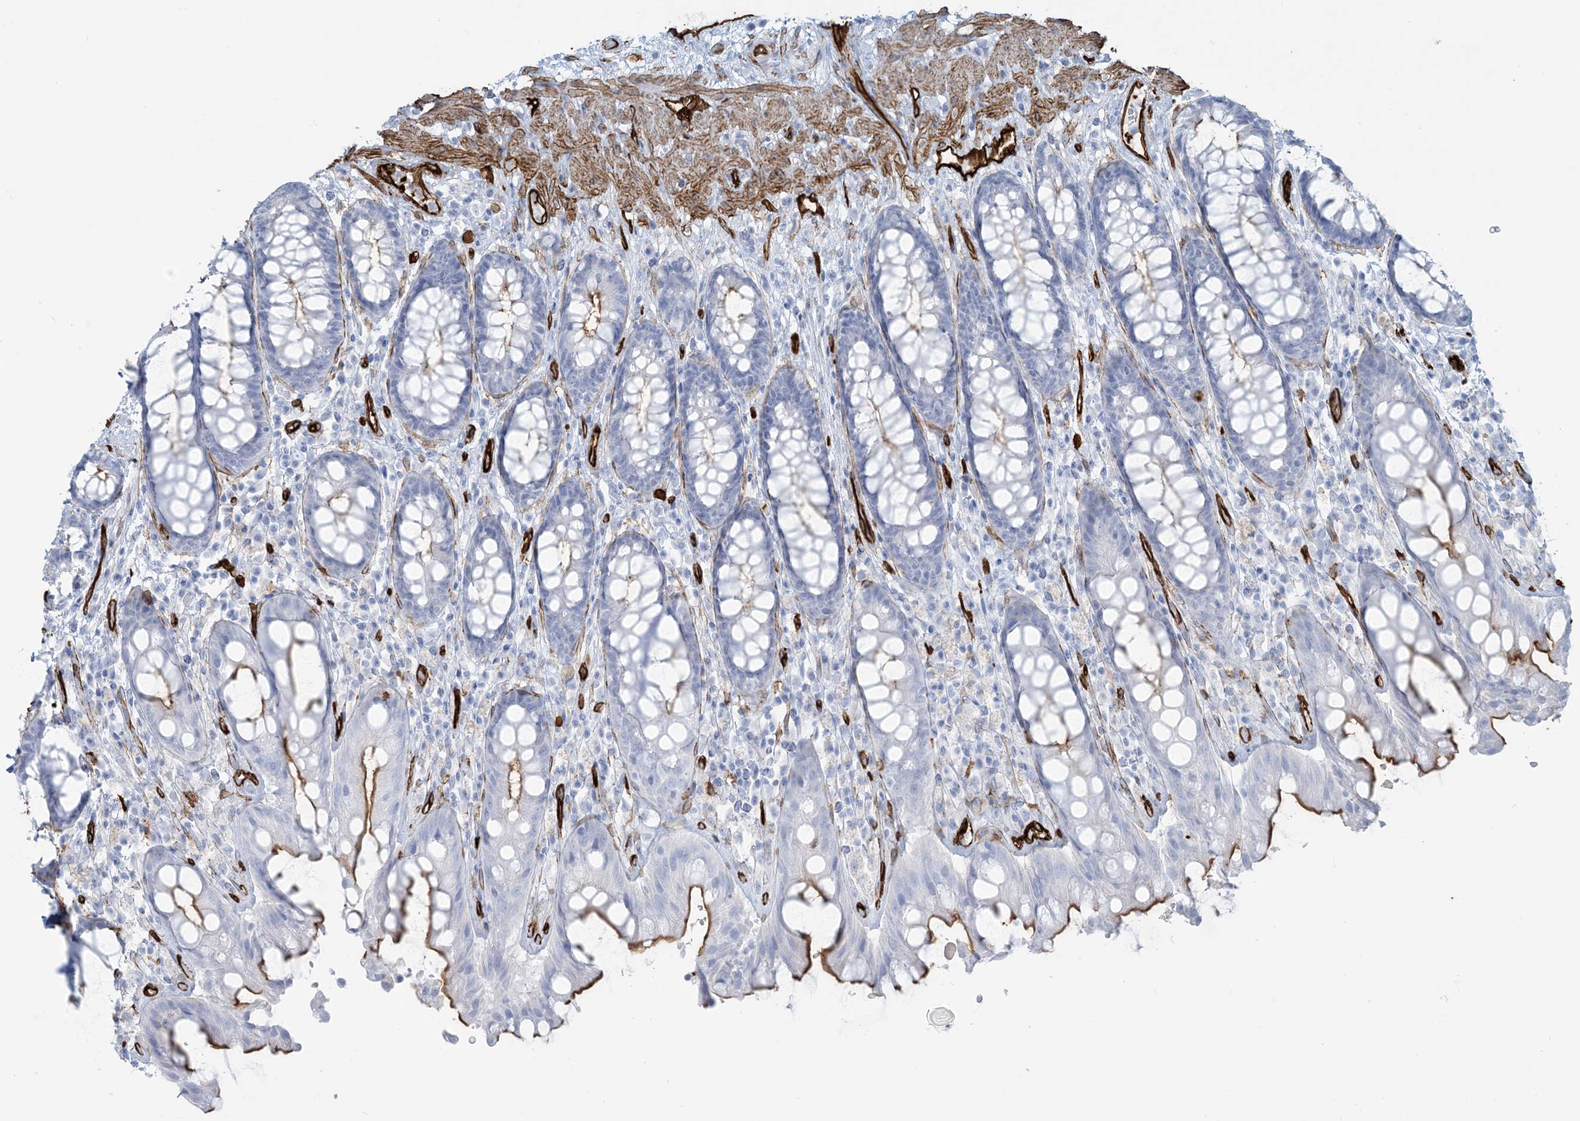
{"staining": {"intensity": "moderate", "quantity": "<25%", "location": "cytoplasmic/membranous"}, "tissue": "rectum", "cell_type": "Glandular cells", "image_type": "normal", "snomed": [{"axis": "morphology", "description": "Normal tissue, NOS"}, {"axis": "topography", "description": "Rectum"}], "caption": "The micrograph shows a brown stain indicating the presence of a protein in the cytoplasmic/membranous of glandular cells in rectum. Using DAB (3,3'-diaminobenzidine) (brown) and hematoxylin (blue) stains, captured at high magnification using brightfield microscopy.", "gene": "EPS8L3", "patient": {"sex": "male", "age": 64}}